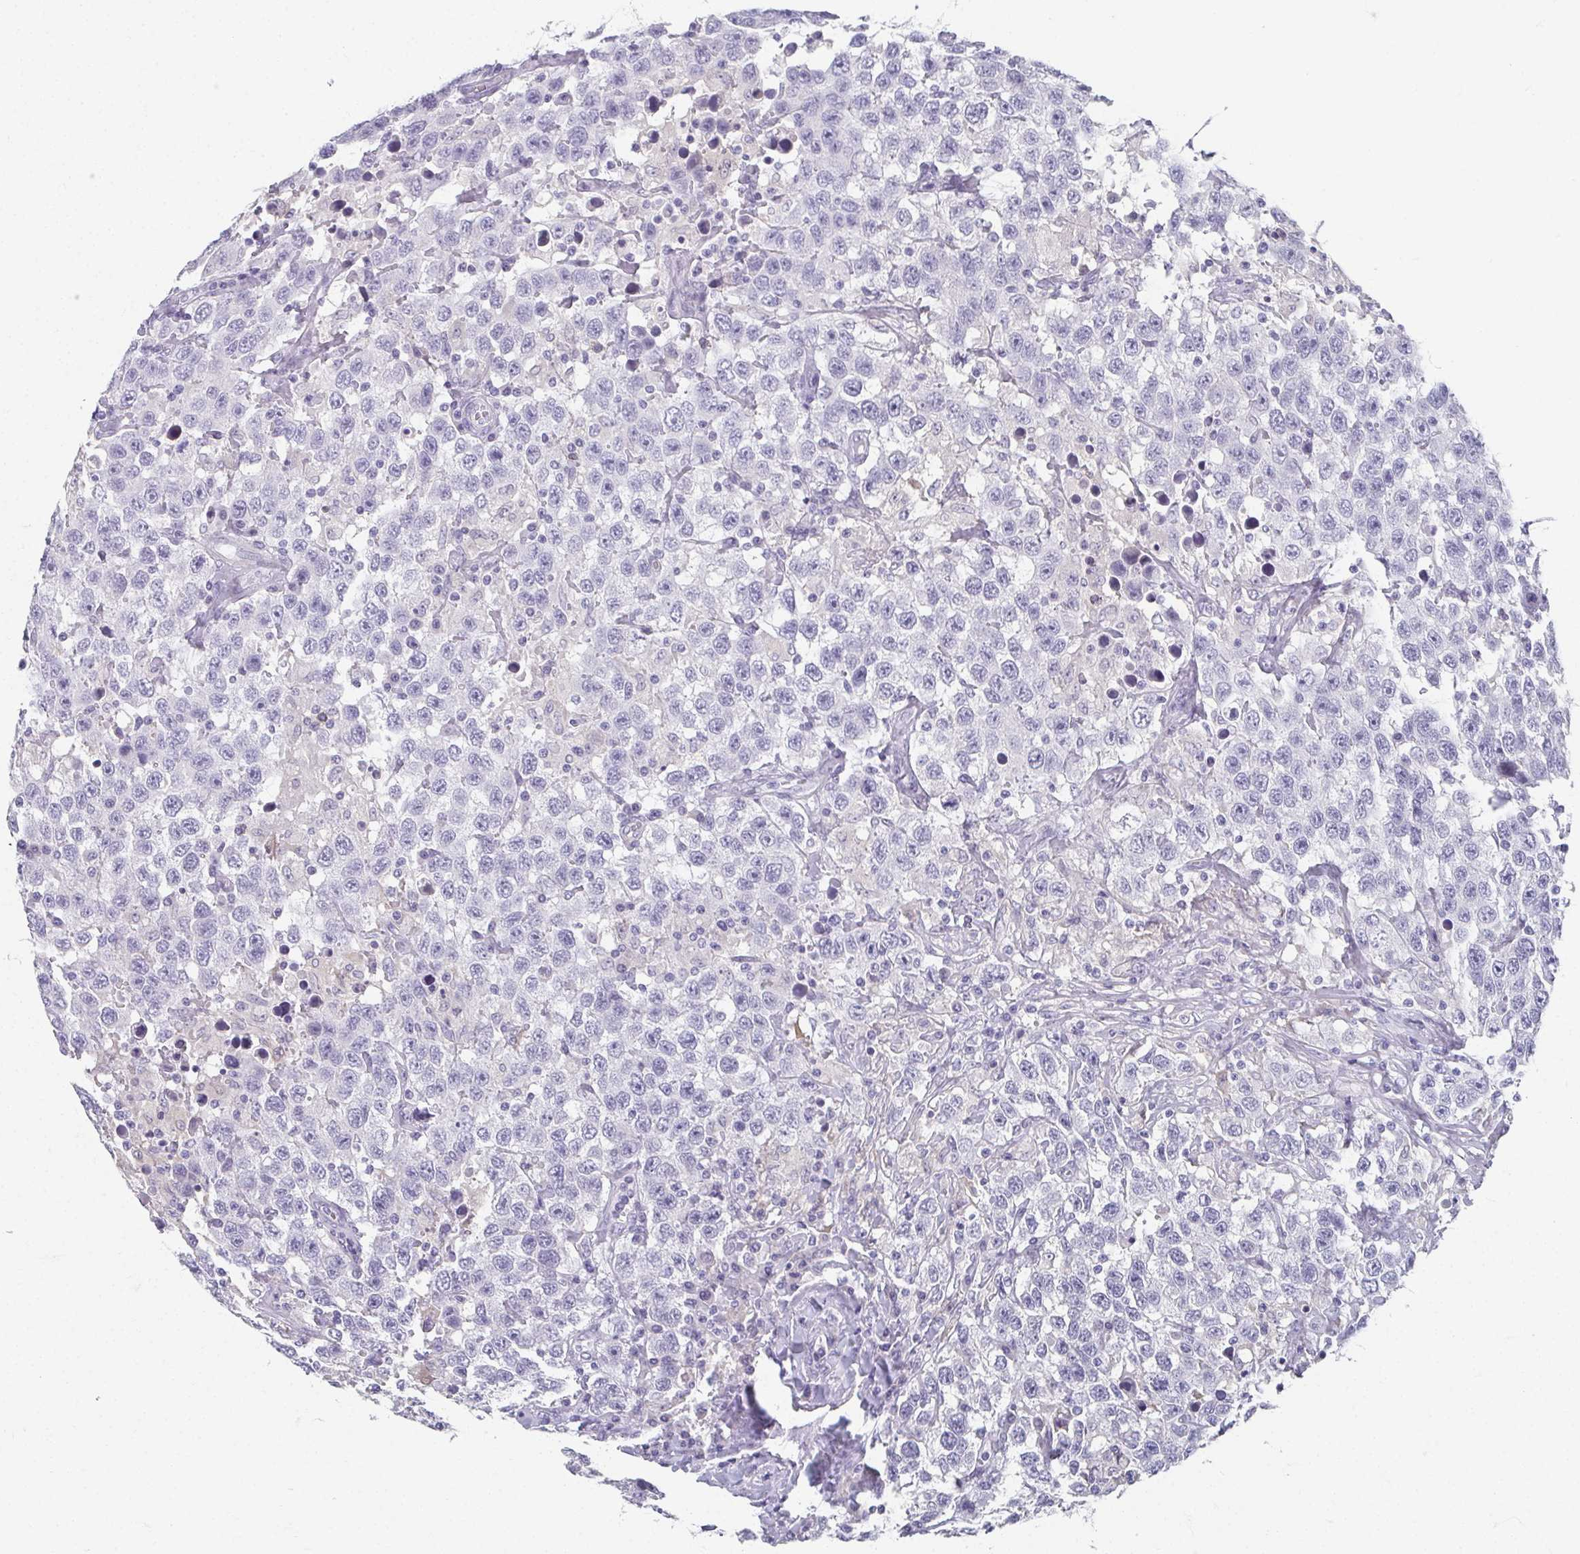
{"staining": {"intensity": "negative", "quantity": "none", "location": "none"}, "tissue": "testis cancer", "cell_type": "Tumor cells", "image_type": "cancer", "snomed": [{"axis": "morphology", "description": "Seminoma, NOS"}, {"axis": "topography", "description": "Testis"}], "caption": "IHC of seminoma (testis) displays no positivity in tumor cells. The staining is performed using DAB brown chromogen with nuclei counter-stained in using hematoxylin.", "gene": "CAMKV", "patient": {"sex": "male", "age": 41}}